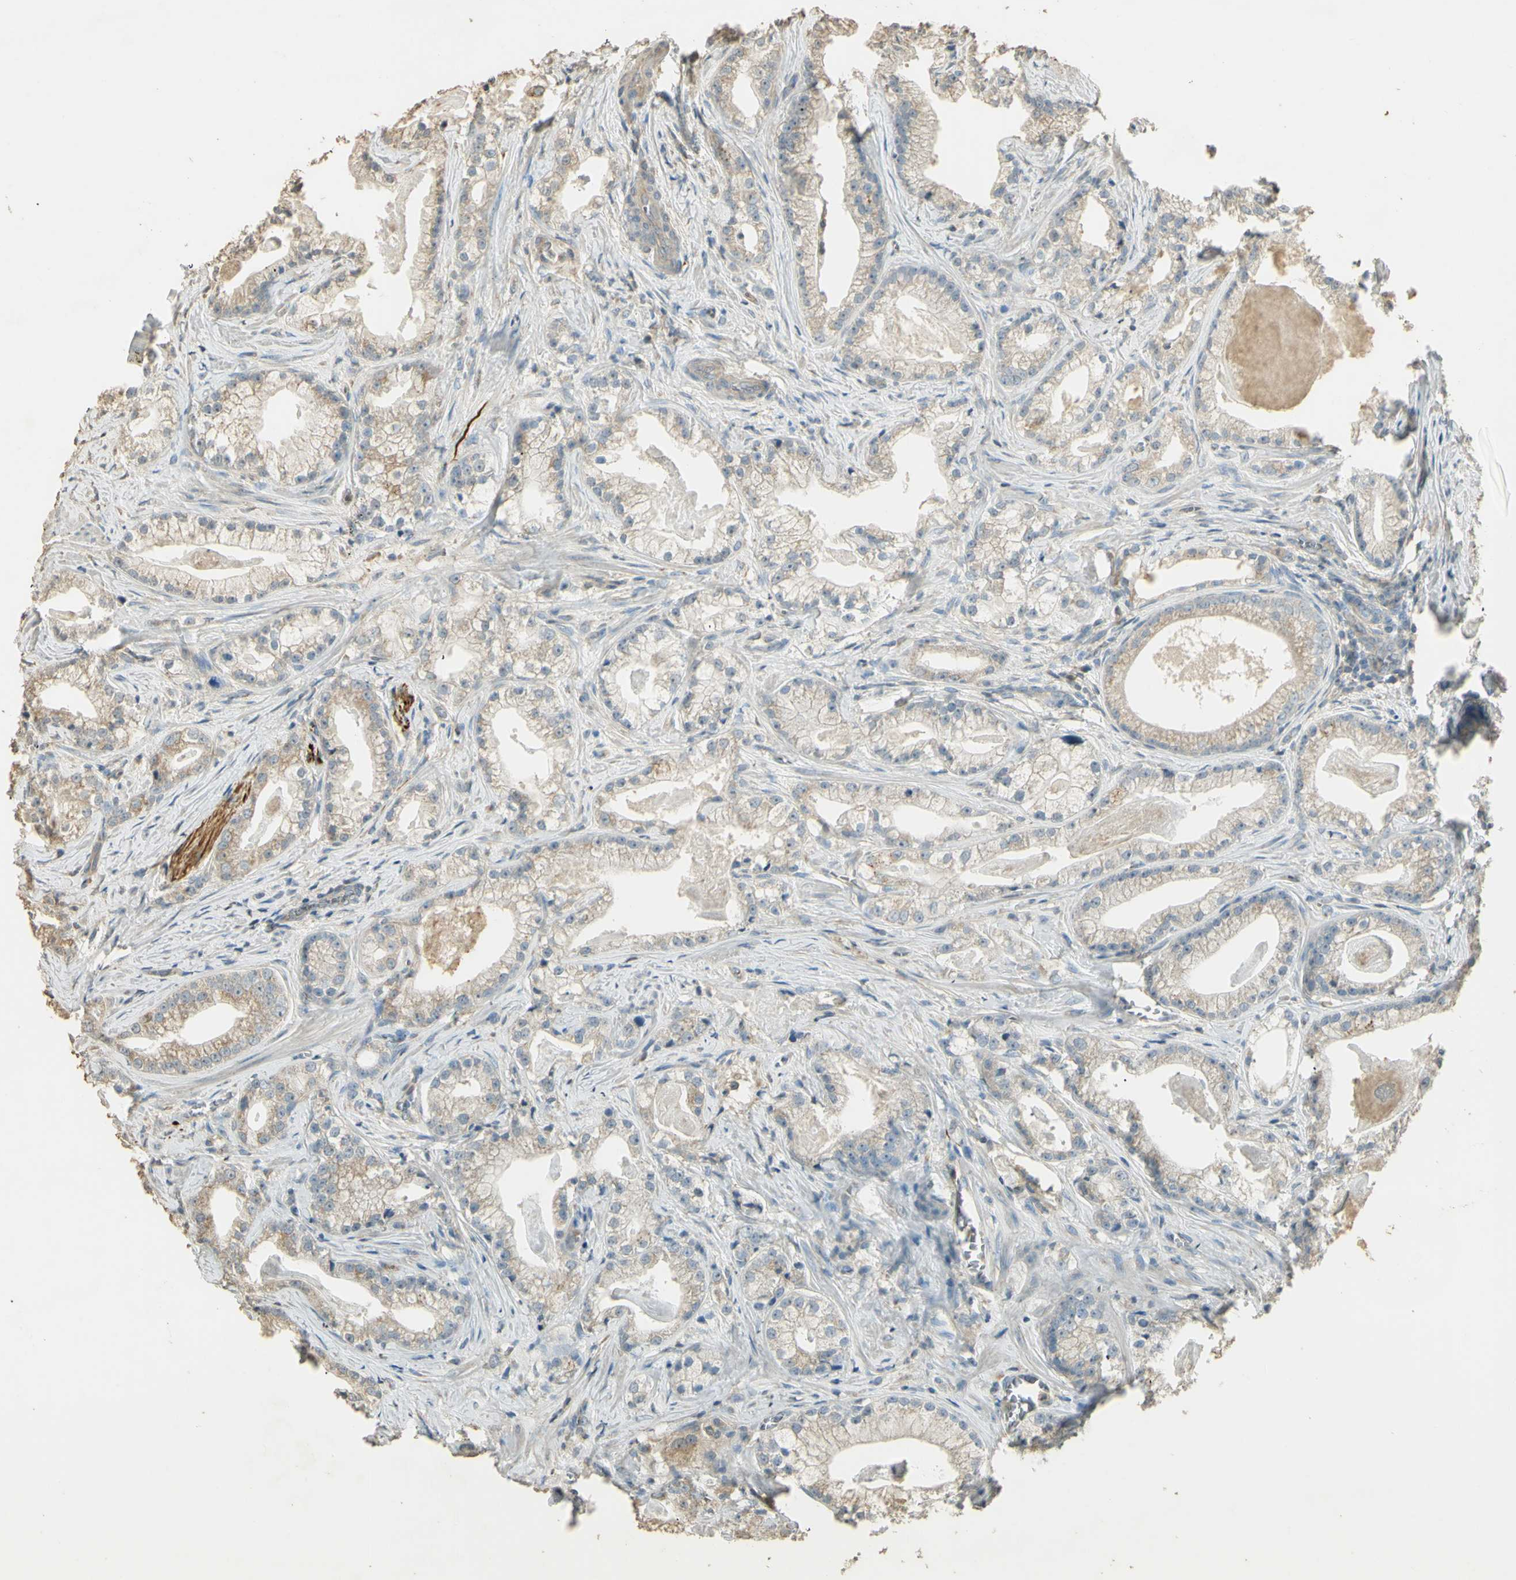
{"staining": {"intensity": "weak", "quantity": "25%-75%", "location": "cytoplasmic/membranous"}, "tissue": "prostate cancer", "cell_type": "Tumor cells", "image_type": "cancer", "snomed": [{"axis": "morphology", "description": "Adenocarcinoma, Low grade"}, {"axis": "topography", "description": "Prostate"}], "caption": "Tumor cells demonstrate weak cytoplasmic/membranous expression in about 25%-75% of cells in adenocarcinoma (low-grade) (prostate).", "gene": "UXS1", "patient": {"sex": "male", "age": 59}}